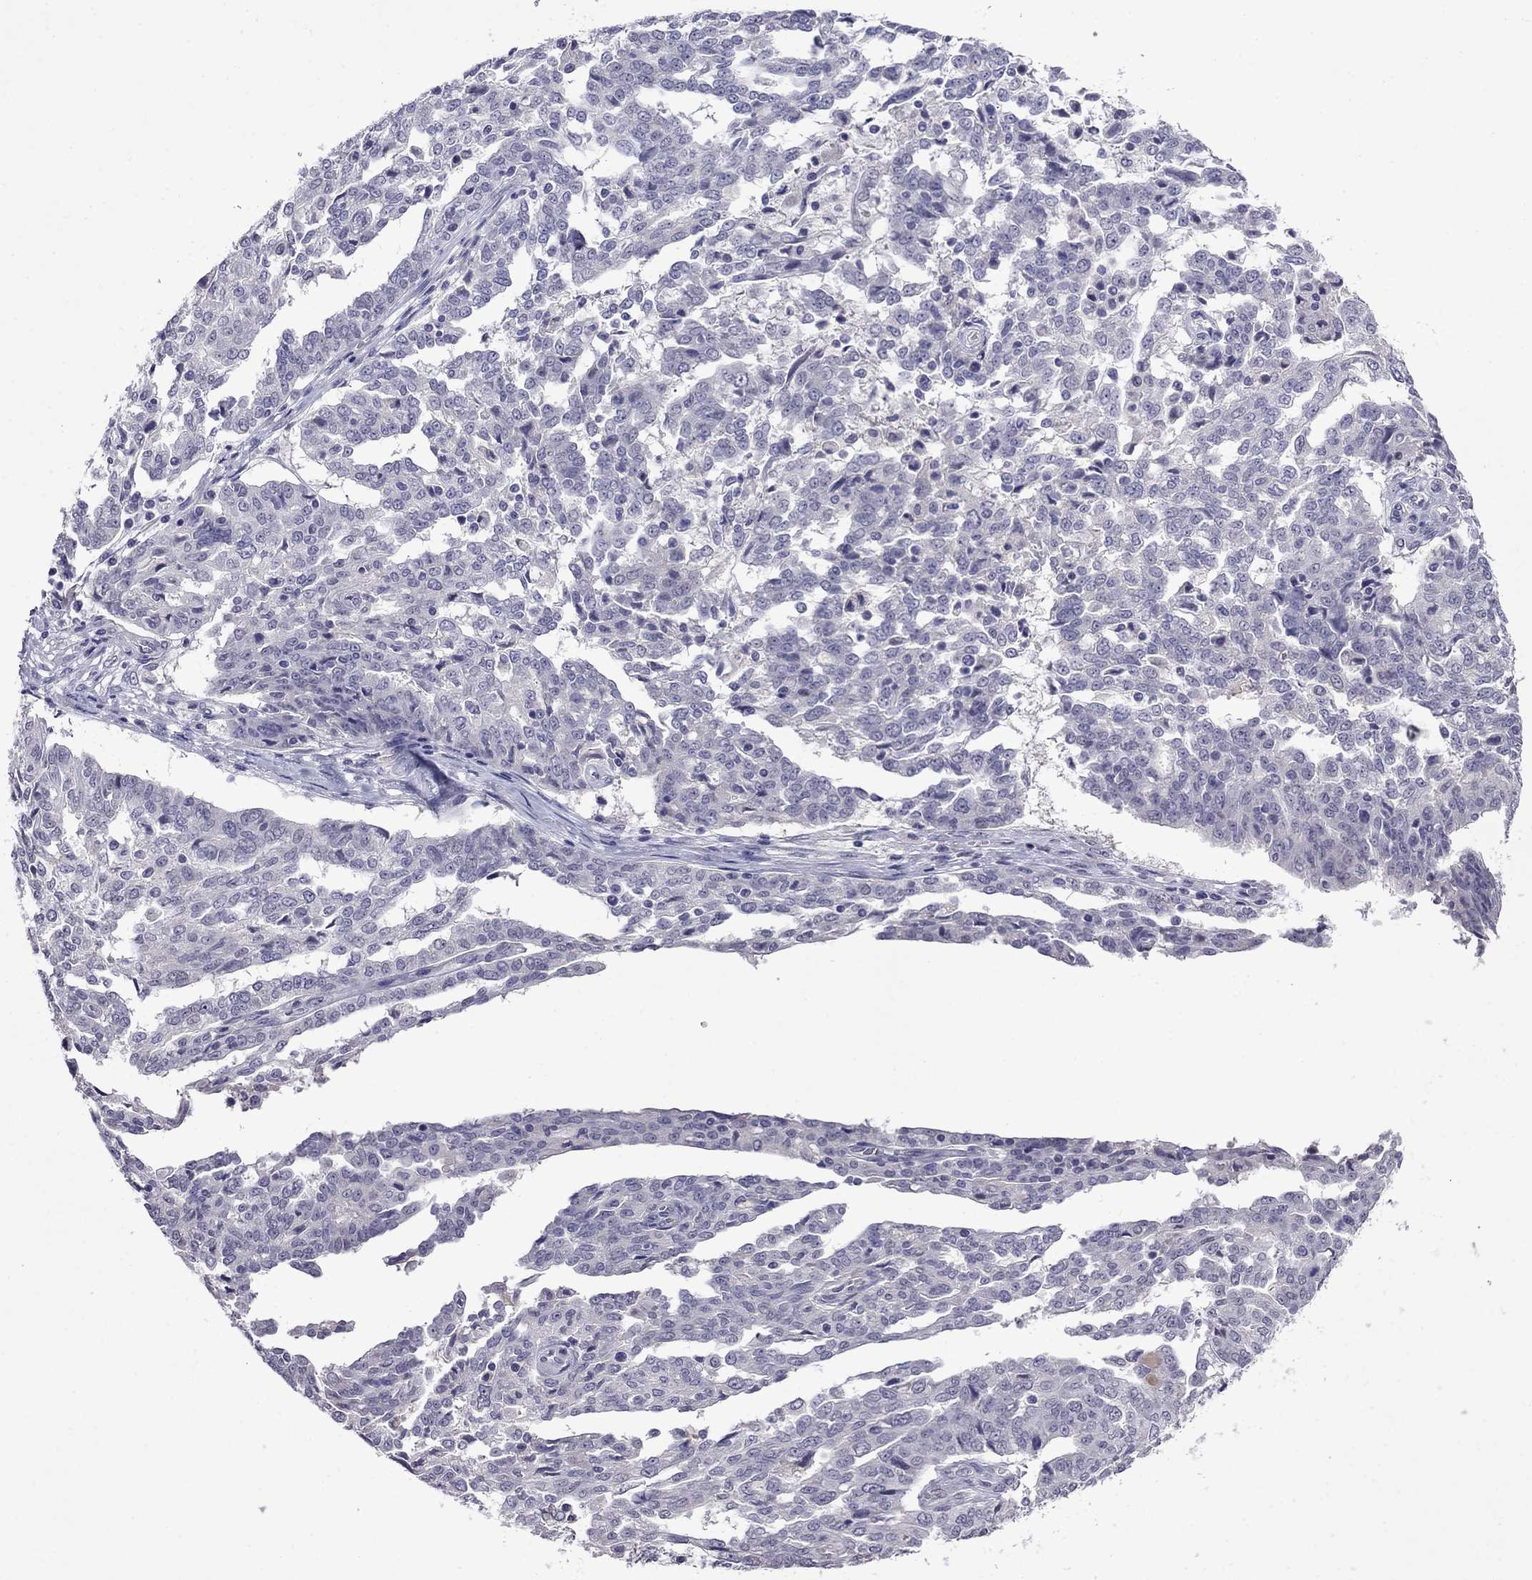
{"staining": {"intensity": "negative", "quantity": "none", "location": "none"}, "tissue": "ovarian cancer", "cell_type": "Tumor cells", "image_type": "cancer", "snomed": [{"axis": "morphology", "description": "Cystadenocarcinoma, serous, NOS"}, {"axis": "topography", "description": "Ovary"}], "caption": "This is a image of IHC staining of ovarian serous cystadenocarcinoma, which shows no expression in tumor cells.", "gene": "STAR", "patient": {"sex": "female", "age": 67}}